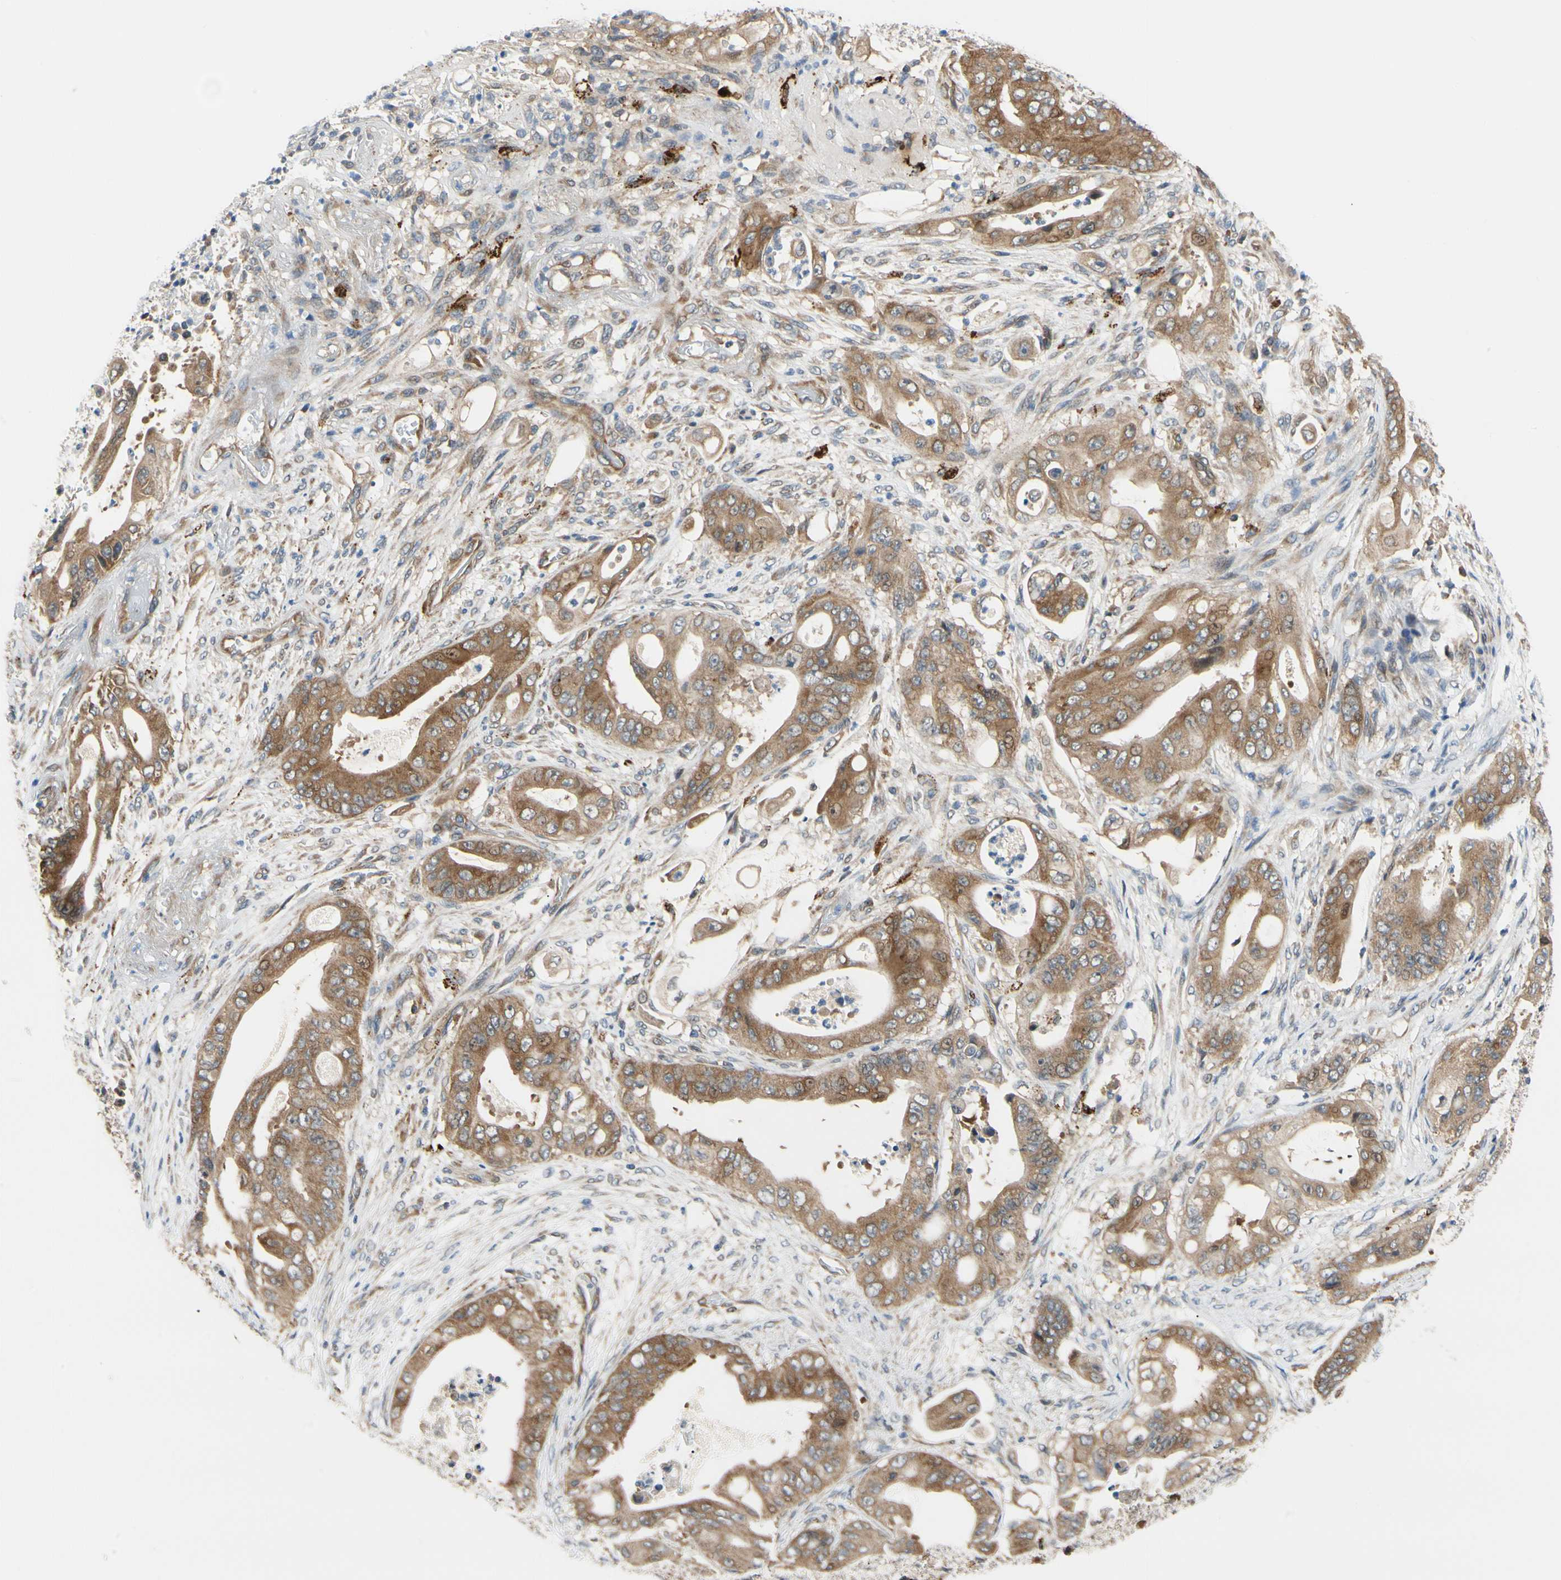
{"staining": {"intensity": "moderate", "quantity": ">75%", "location": "cytoplasmic/membranous"}, "tissue": "stomach cancer", "cell_type": "Tumor cells", "image_type": "cancer", "snomed": [{"axis": "morphology", "description": "Adenocarcinoma, NOS"}, {"axis": "topography", "description": "Stomach"}], "caption": "Immunohistochemistry (IHC) of human stomach cancer (adenocarcinoma) exhibits medium levels of moderate cytoplasmic/membranous expression in about >75% of tumor cells.", "gene": "ANKHD1", "patient": {"sex": "female", "age": 73}}